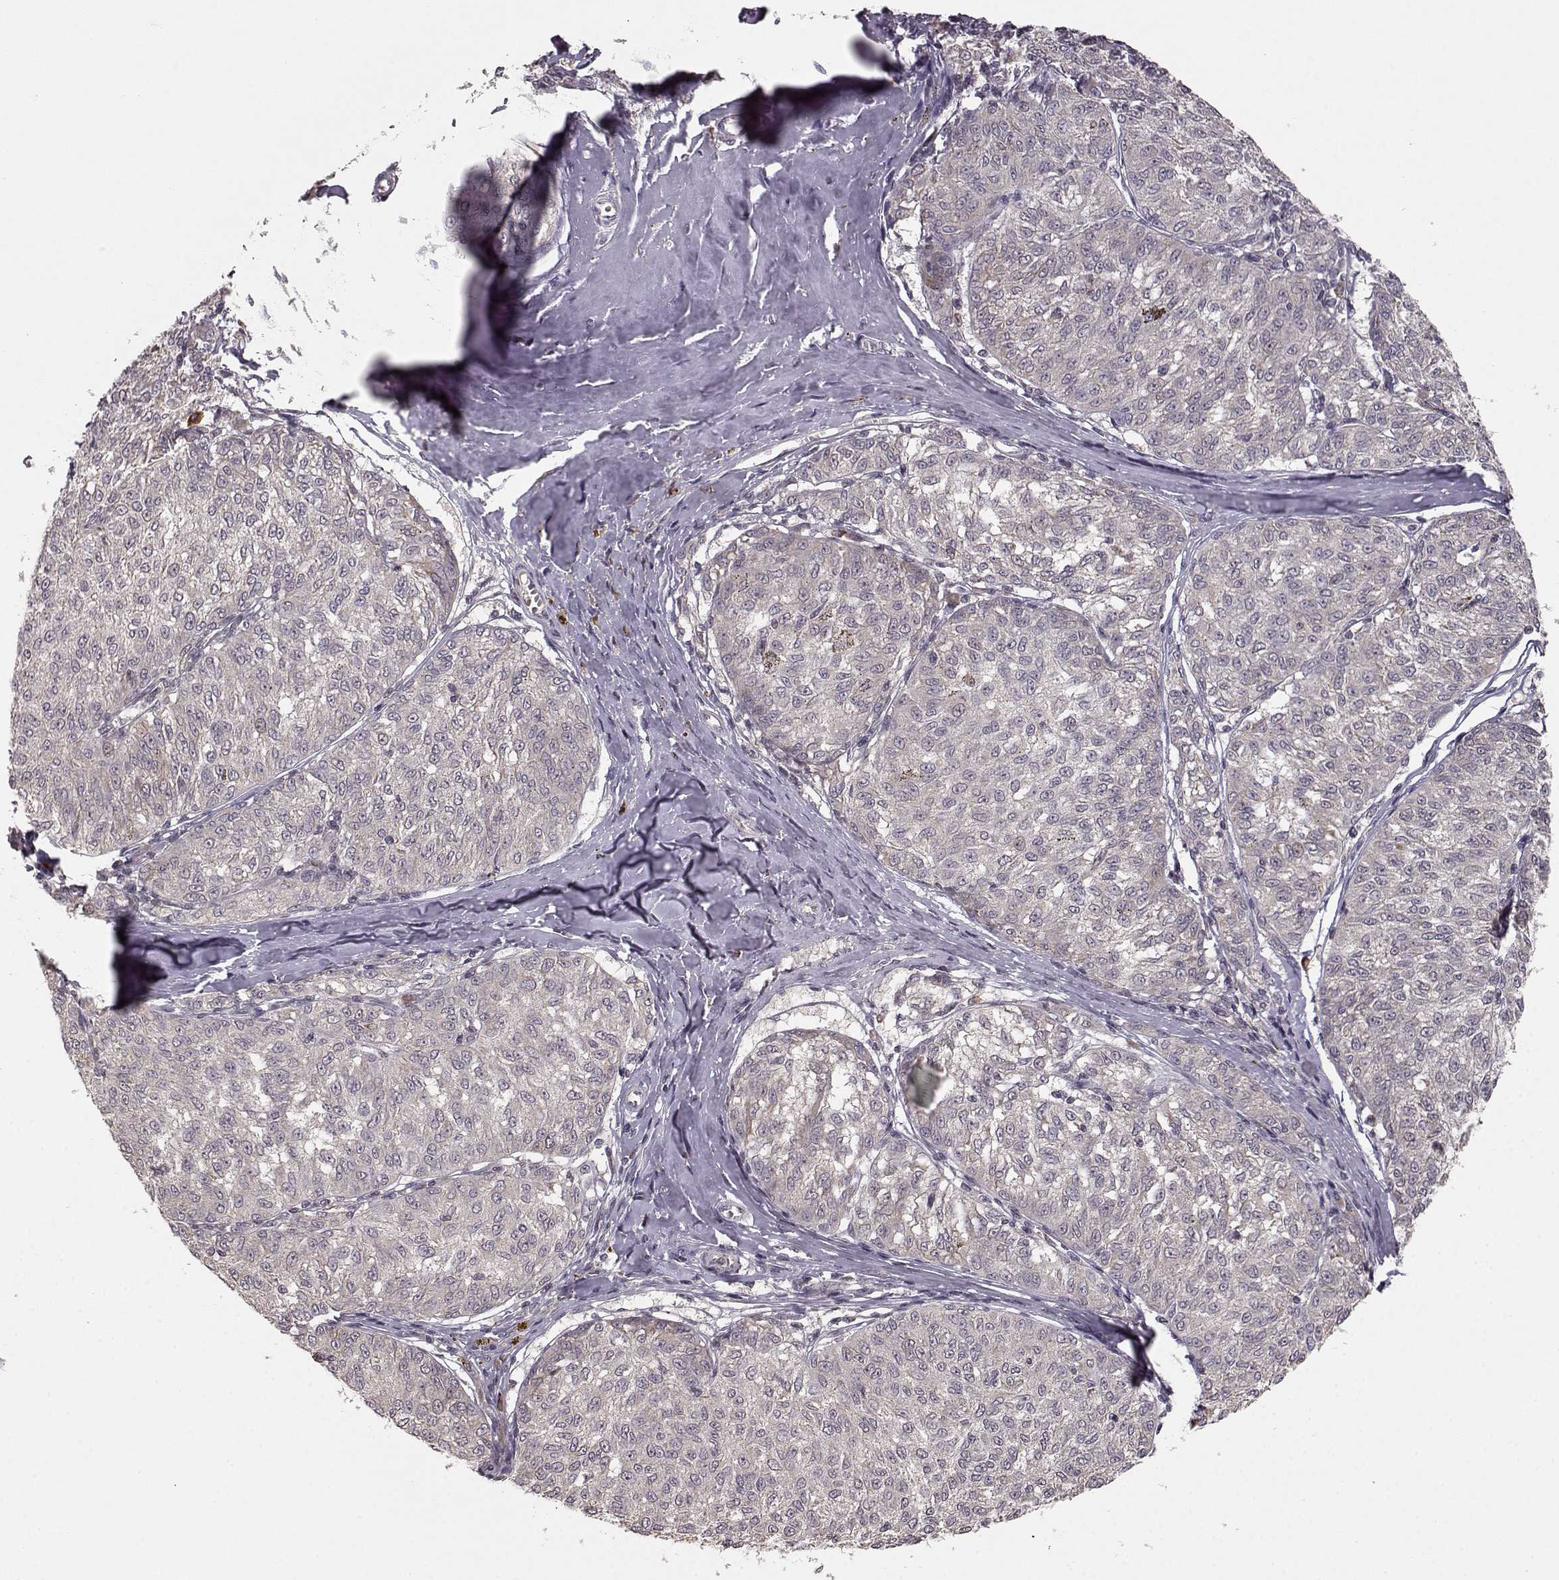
{"staining": {"intensity": "weak", "quantity": ">75%", "location": "cytoplasmic/membranous"}, "tissue": "melanoma", "cell_type": "Tumor cells", "image_type": "cancer", "snomed": [{"axis": "morphology", "description": "Malignant melanoma, NOS"}, {"axis": "topography", "description": "Skin"}], "caption": "Immunohistochemical staining of melanoma demonstrates low levels of weak cytoplasmic/membranous positivity in about >75% of tumor cells.", "gene": "ELOVL5", "patient": {"sex": "female", "age": 72}}